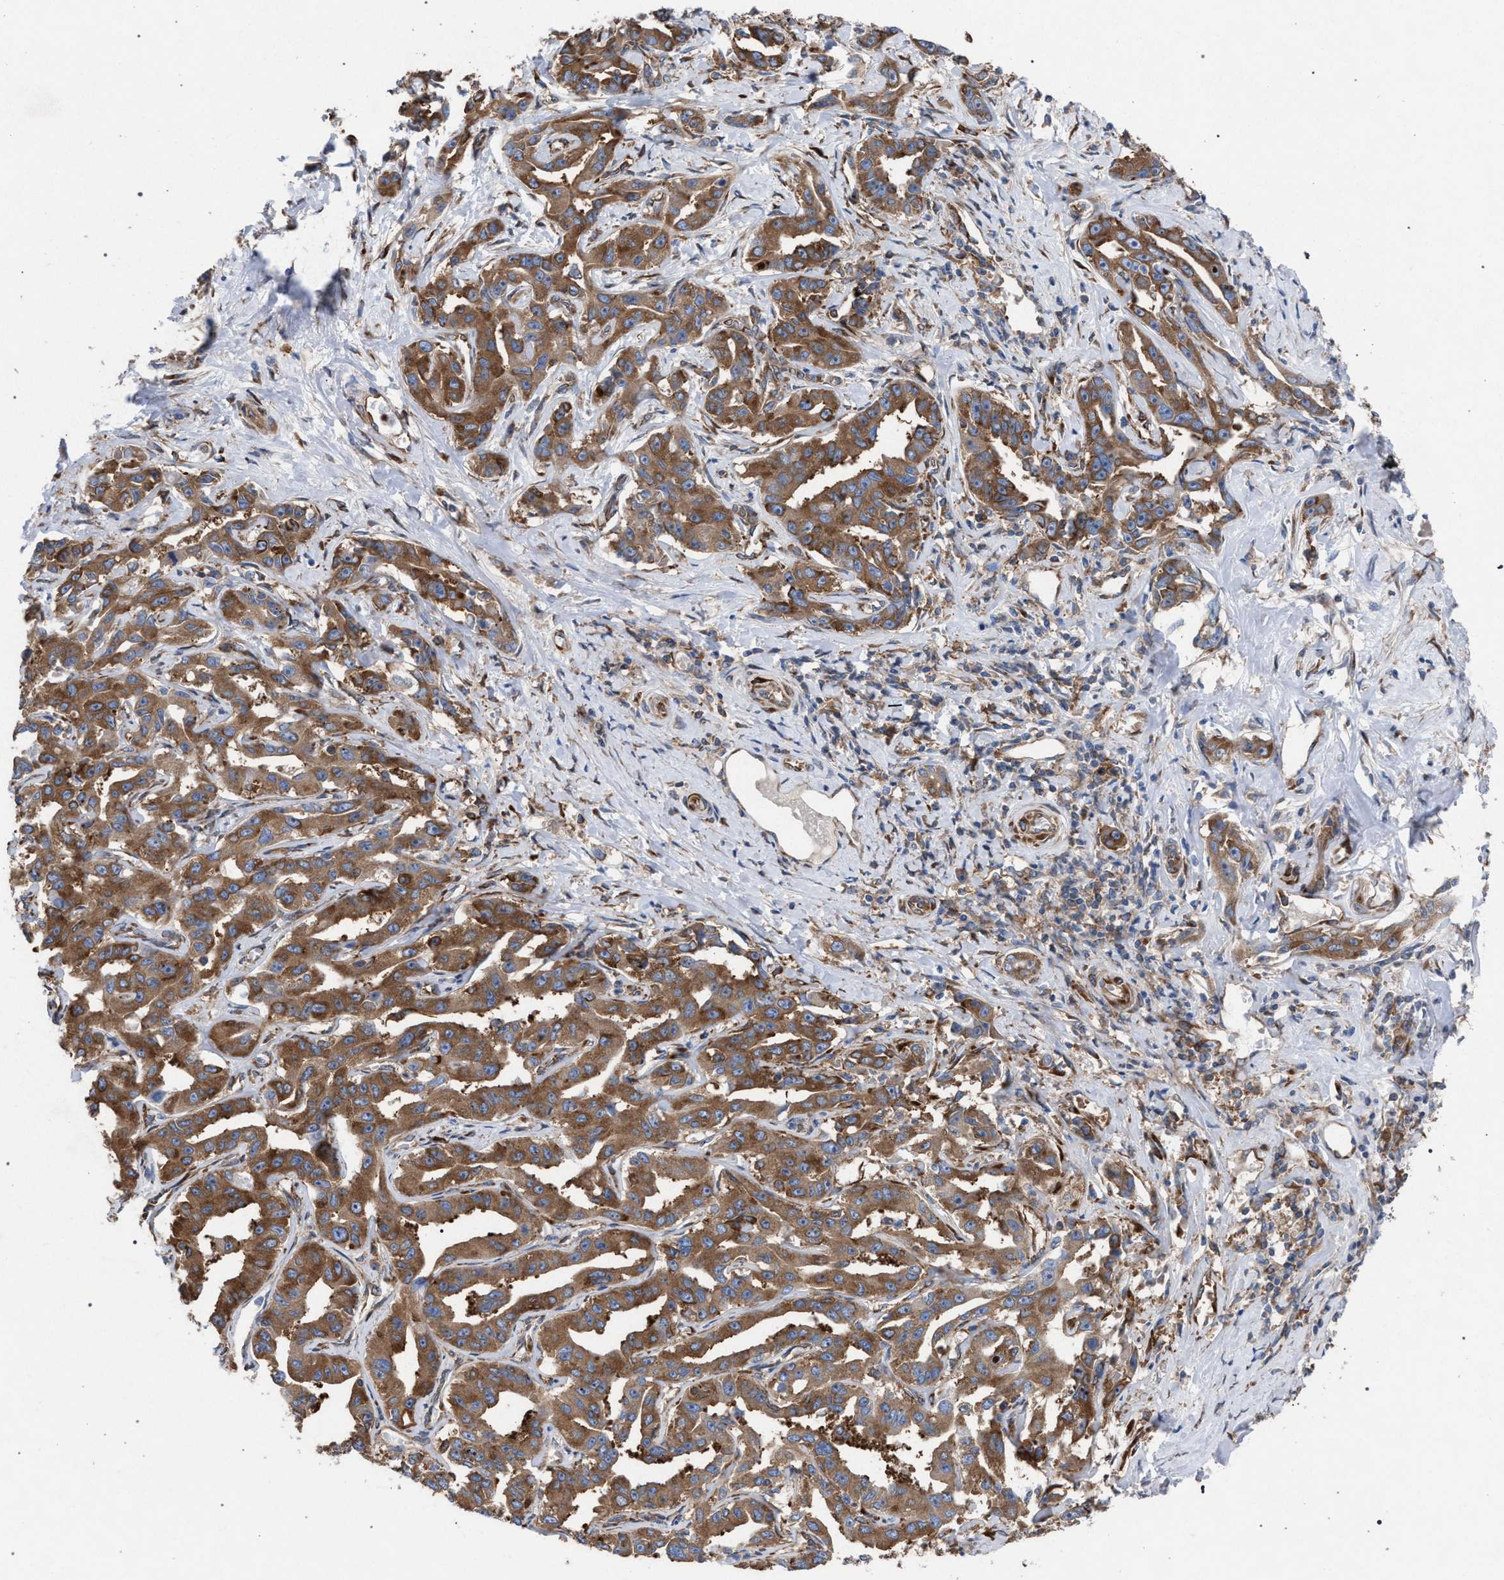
{"staining": {"intensity": "moderate", "quantity": ">75%", "location": "cytoplasmic/membranous"}, "tissue": "liver cancer", "cell_type": "Tumor cells", "image_type": "cancer", "snomed": [{"axis": "morphology", "description": "Cholangiocarcinoma"}, {"axis": "topography", "description": "Liver"}], "caption": "DAB (3,3'-diaminobenzidine) immunohistochemical staining of liver cholangiocarcinoma demonstrates moderate cytoplasmic/membranous protein staining in about >75% of tumor cells. Ihc stains the protein of interest in brown and the nuclei are stained blue.", "gene": "CDR2L", "patient": {"sex": "male", "age": 59}}